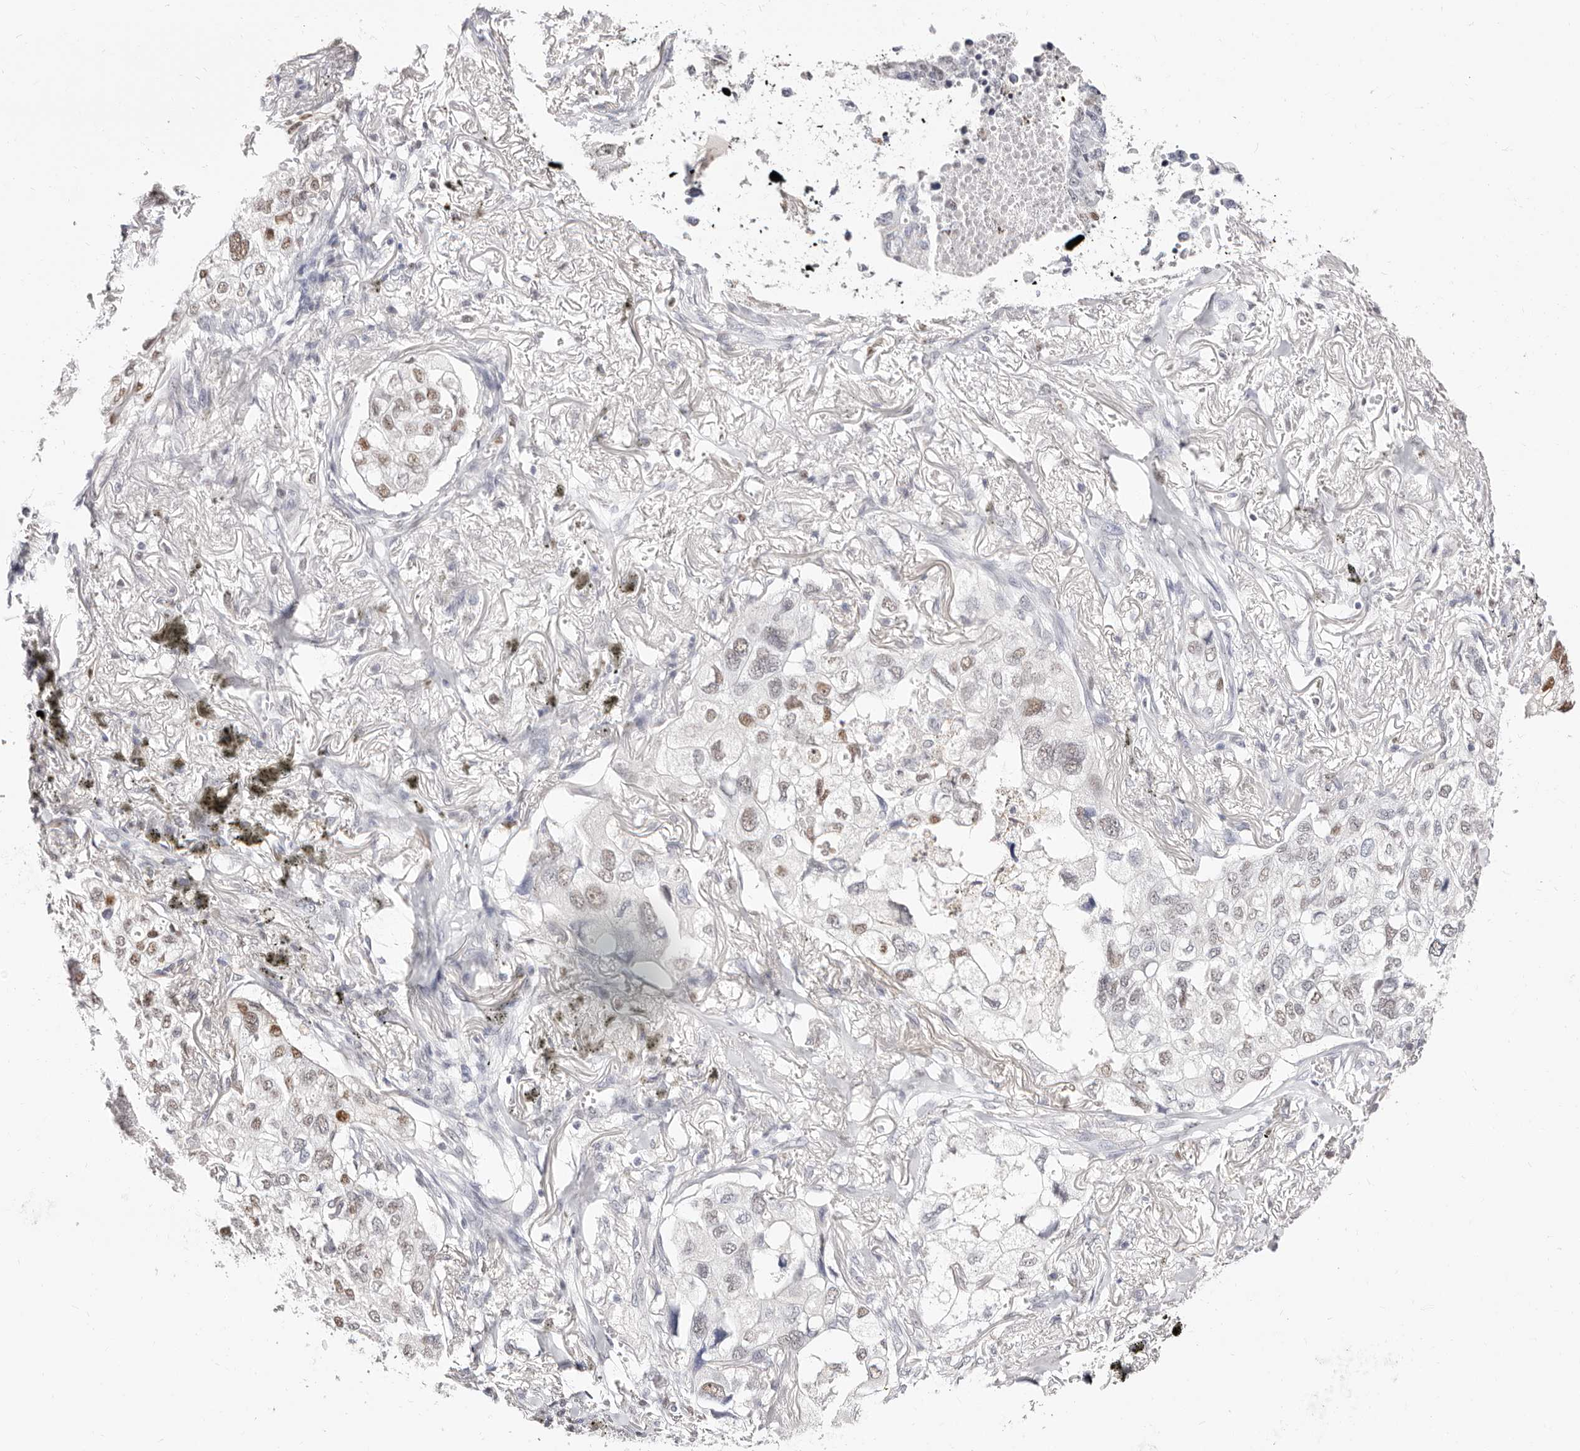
{"staining": {"intensity": "moderate", "quantity": "25%-75%", "location": "nuclear"}, "tissue": "lung cancer", "cell_type": "Tumor cells", "image_type": "cancer", "snomed": [{"axis": "morphology", "description": "Adenocarcinoma, NOS"}, {"axis": "topography", "description": "Lung"}], "caption": "Immunohistochemistry (IHC) (DAB (3,3'-diaminobenzidine)) staining of lung cancer (adenocarcinoma) demonstrates moderate nuclear protein staining in about 25%-75% of tumor cells.", "gene": "TKT", "patient": {"sex": "male", "age": 65}}